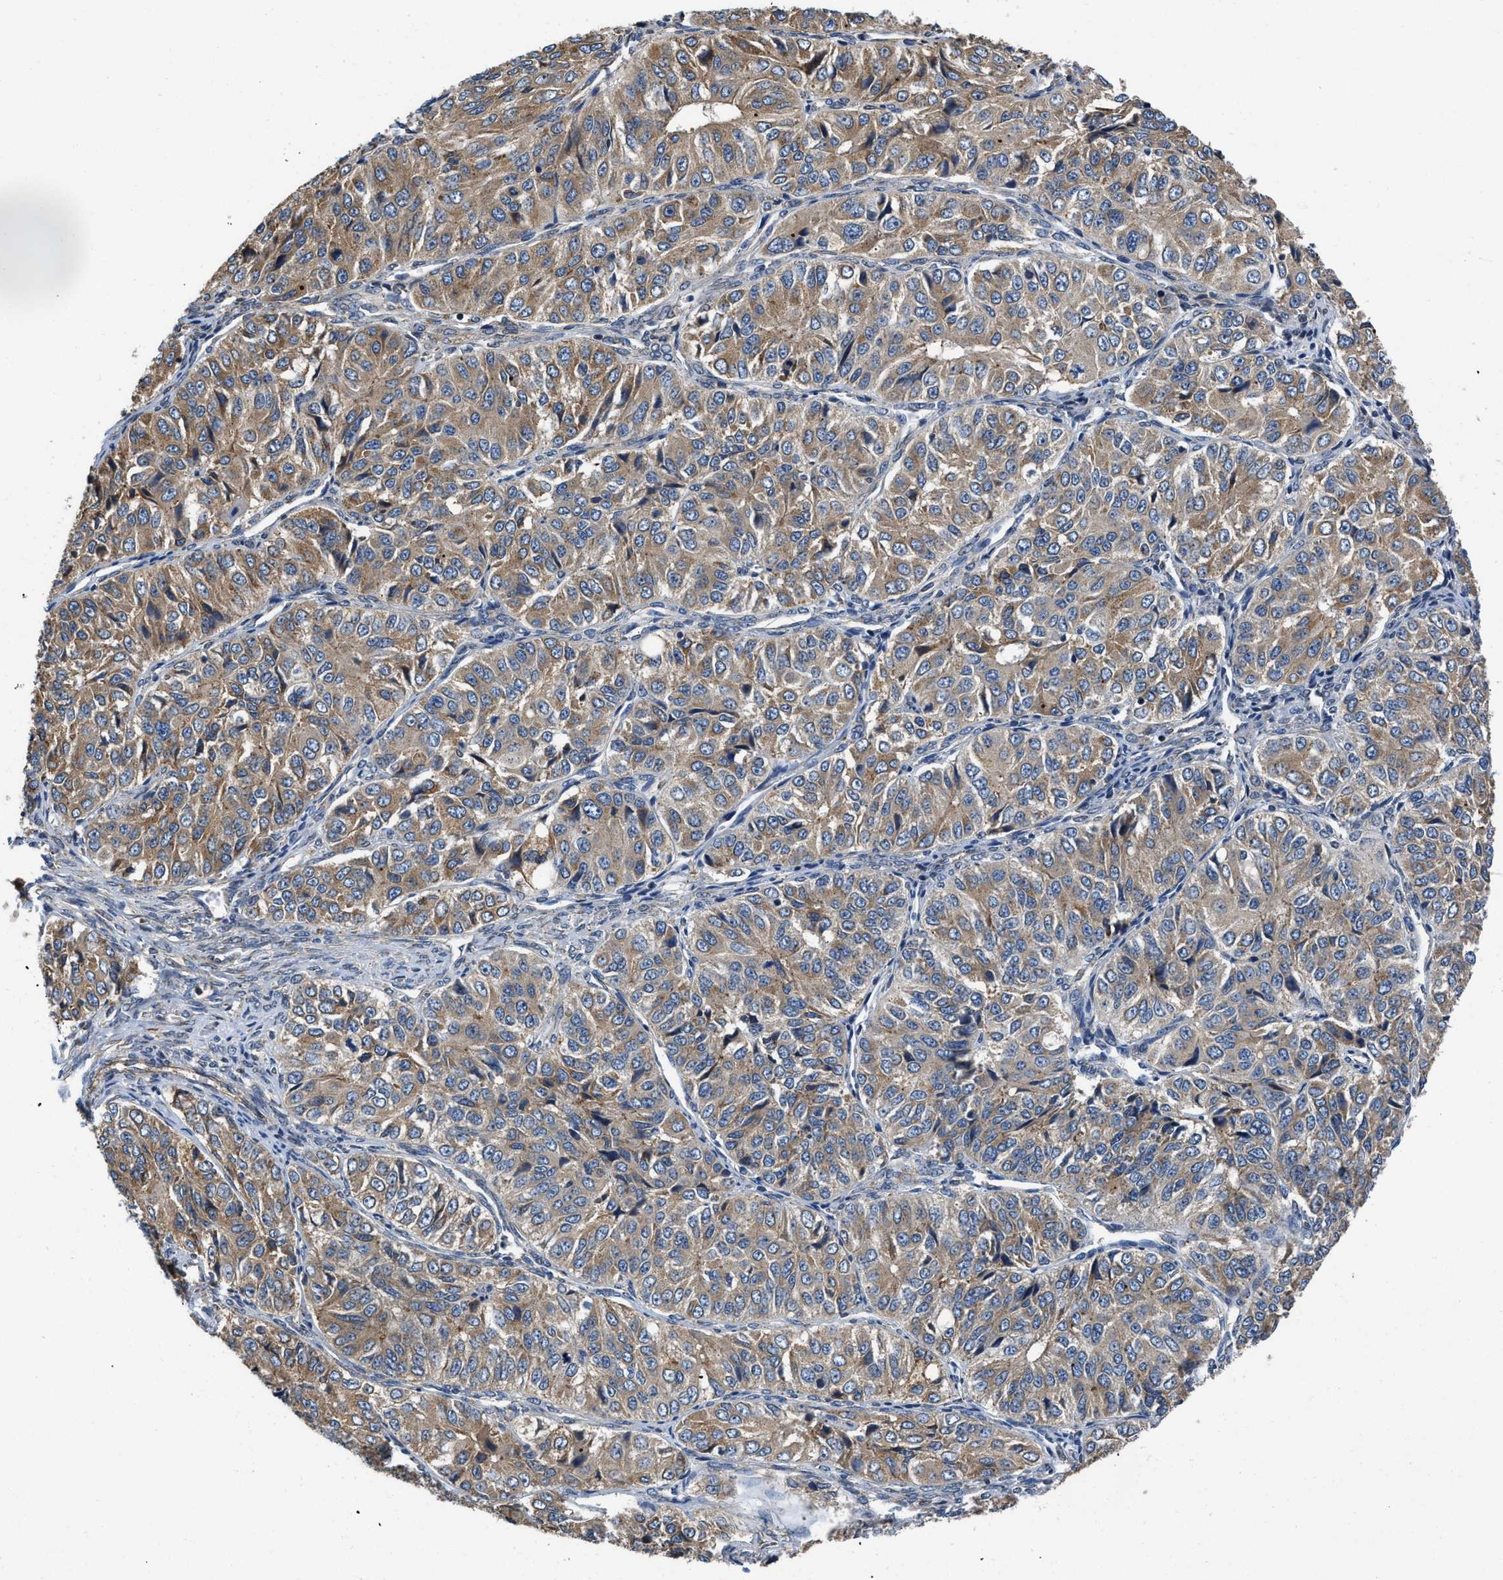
{"staining": {"intensity": "moderate", "quantity": ">75%", "location": "cytoplasmic/membranous"}, "tissue": "ovarian cancer", "cell_type": "Tumor cells", "image_type": "cancer", "snomed": [{"axis": "morphology", "description": "Carcinoma, endometroid"}, {"axis": "topography", "description": "Ovary"}], "caption": "Immunohistochemical staining of human endometroid carcinoma (ovarian) reveals medium levels of moderate cytoplasmic/membranous positivity in about >75% of tumor cells. Using DAB (brown) and hematoxylin (blue) stains, captured at high magnification using brightfield microscopy.", "gene": "CEP128", "patient": {"sex": "female", "age": 51}}